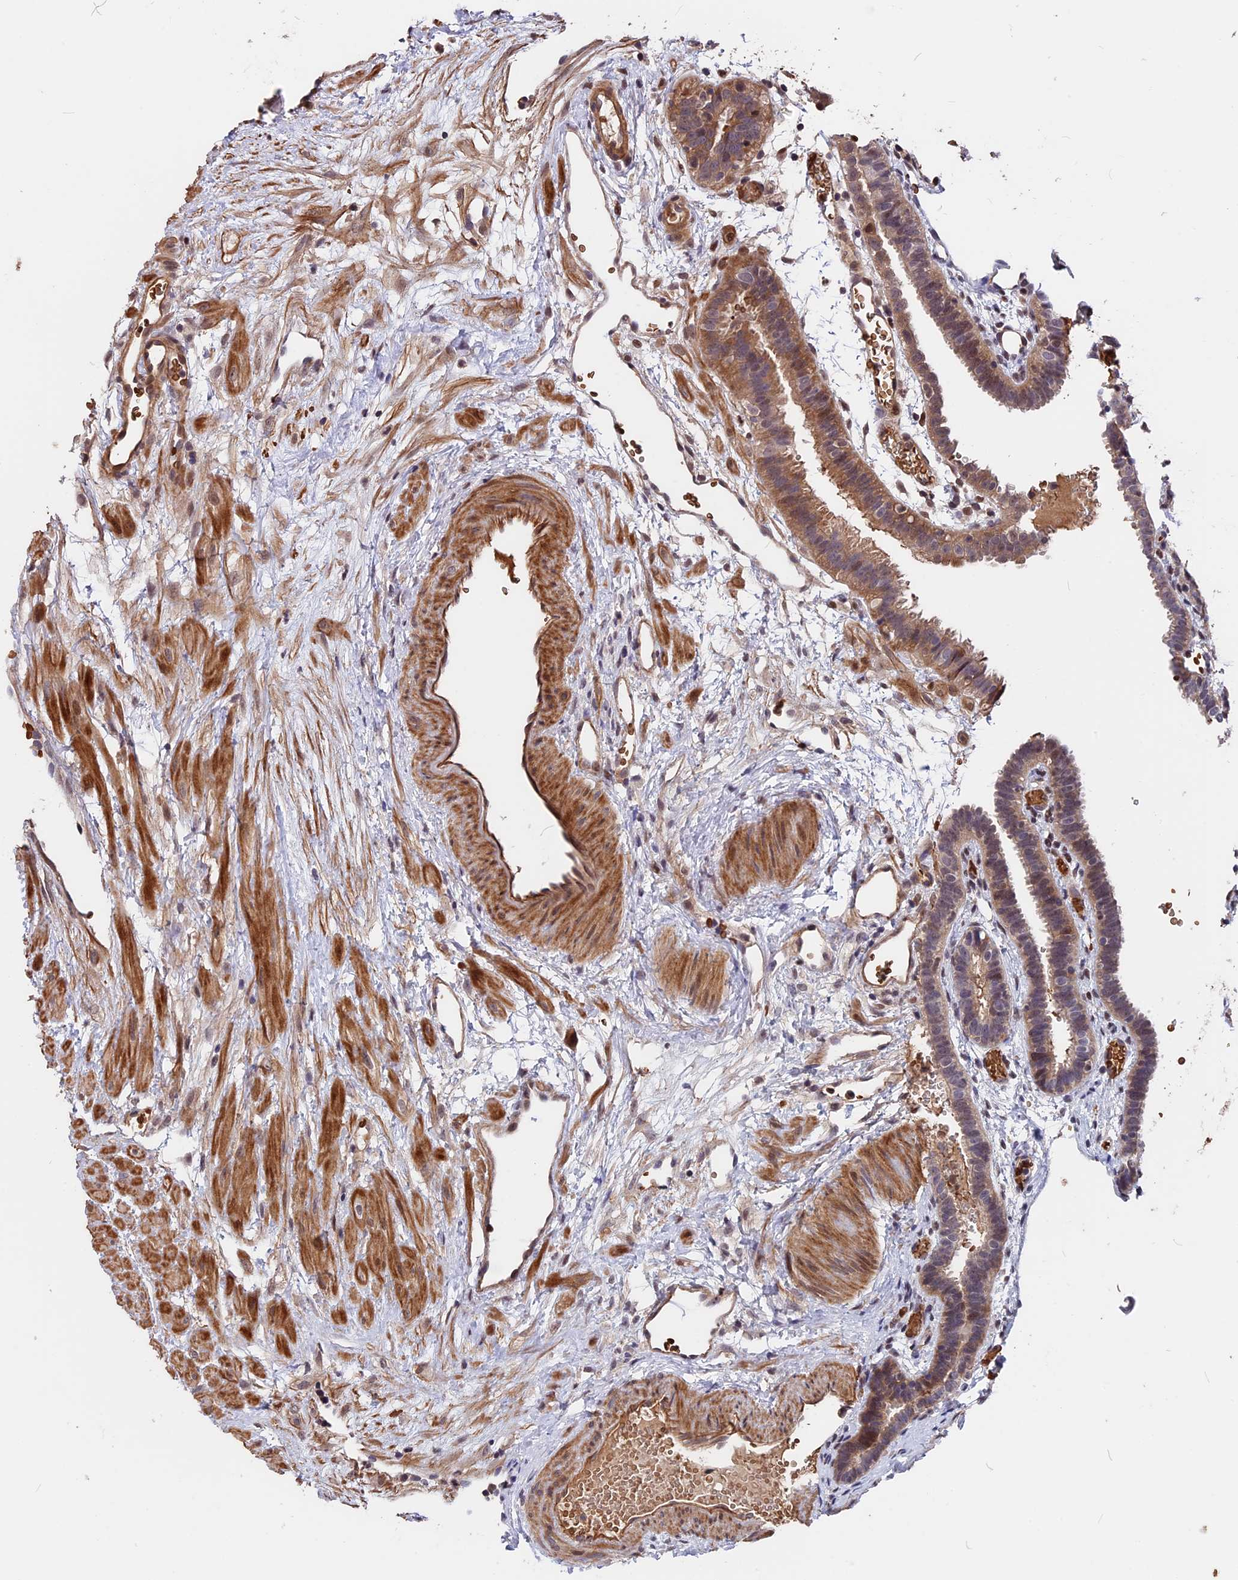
{"staining": {"intensity": "moderate", "quantity": "25%-75%", "location": "cytoplasmic/membranous,nuclear"}, "tissue": "fallopian tube", "cell_type": "Glandular cells", "image_type": "normal", "snomed": [{"axis": "morphology", "description": "Normal tissue, NOS"}, {"axis": "topography", "description": "Fallopian tube"}], "caption": "A brown stain labels moderate cytoplasmic/membranous,nuclear positivity of a protein in glandular cells of unremarkable fallopian tube.", "gene": "ZC3H10", "patient": {"sex": "female", "age": 37}}